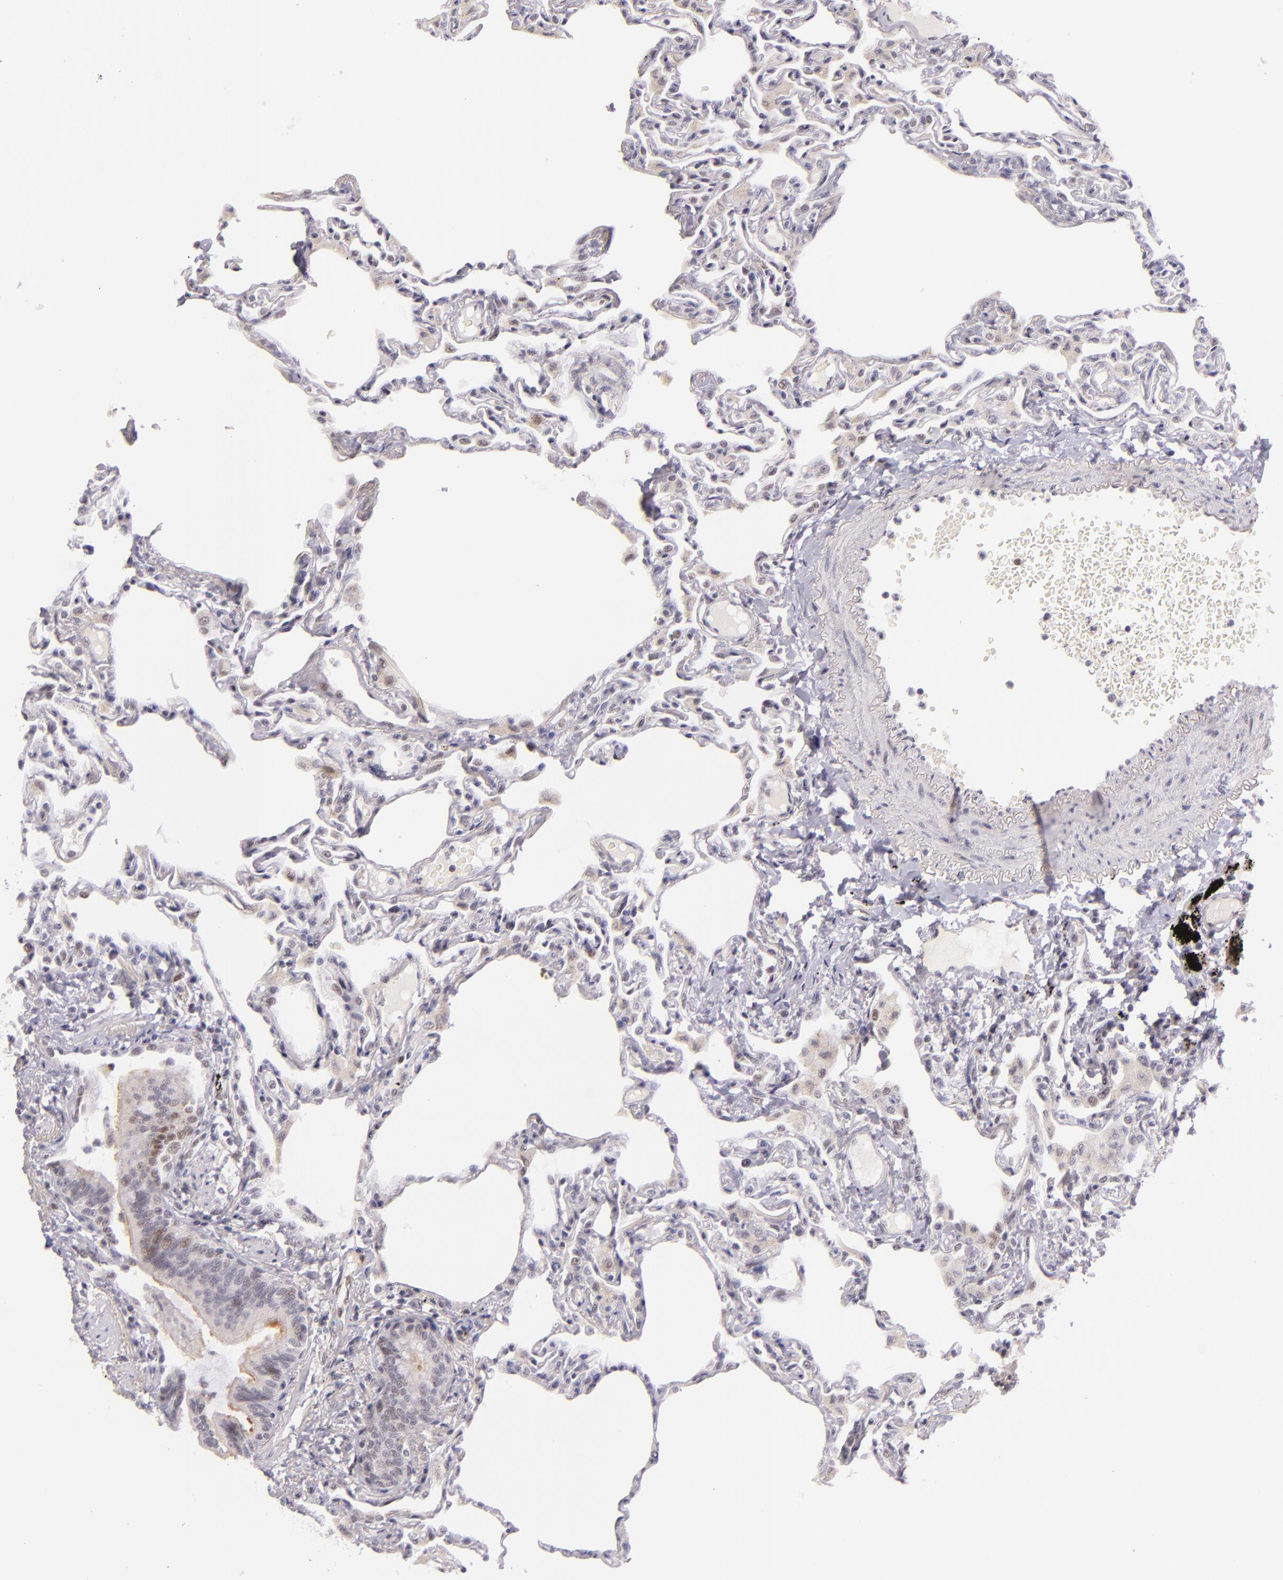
{"staining": {"intensity": "negative", "quantity": "none", "location": "none"}, "tissue": "lung", "cell_type": "Alveolar cells", "image_type": "normal", "snomed": [{"axis": "morphology", "description": "Normal tissue, NOS"}, {"axis": "topography", "description": "Lung"}], "caption": "Immunohistochemistry (IHC) image of normal lung: human lung stained with DAB exhibits no significant protein staining in alveolar cells.", "gene": "BCL3", "patient": {"sex": "female", "age": 49}}